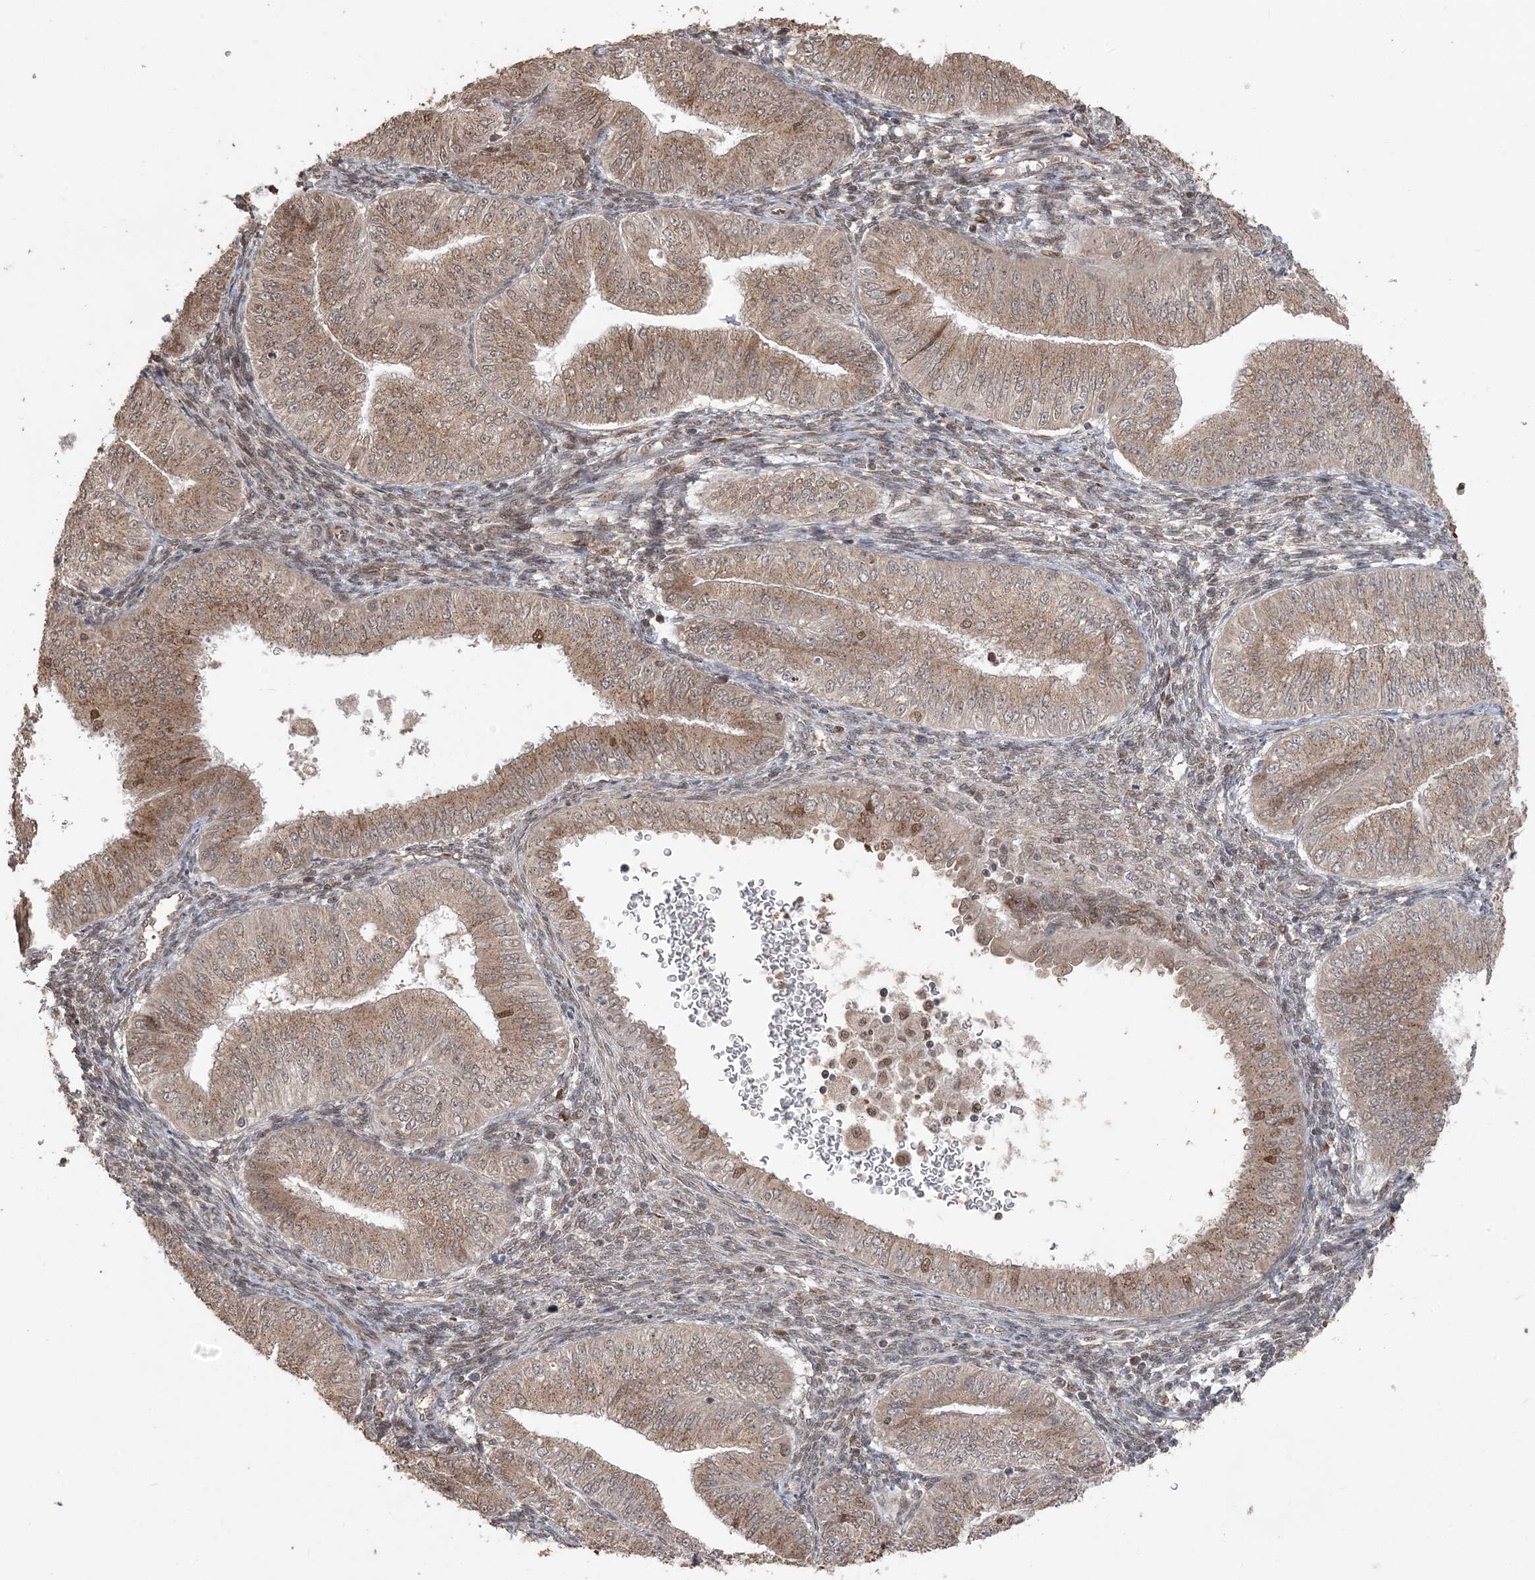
{"staining": {"intensity": "moderate", "quantity": ">75%", "location": "cytoplasmic/membranous,nuclear"}, "tissue": "endometrial cancer", "cell_type": "Tumor cells", "image_type": "cancer", "snomed": [{"axis": "morphology", "description": "Normal tissue, NOS"}, {"axis": "morphology", "description": "Adenocarcinoma, NOS"}, {"axis": "topography", "description": "Endometrium"}], "caption": "Protein expression analysis of endometrial adenocarcinoma displays moderate cytoplasmic/membranous and nuclear staining in approximately >75% of tumor cells.", "gene": "RER1", "patient": {"sex": "female", "age": 53}}